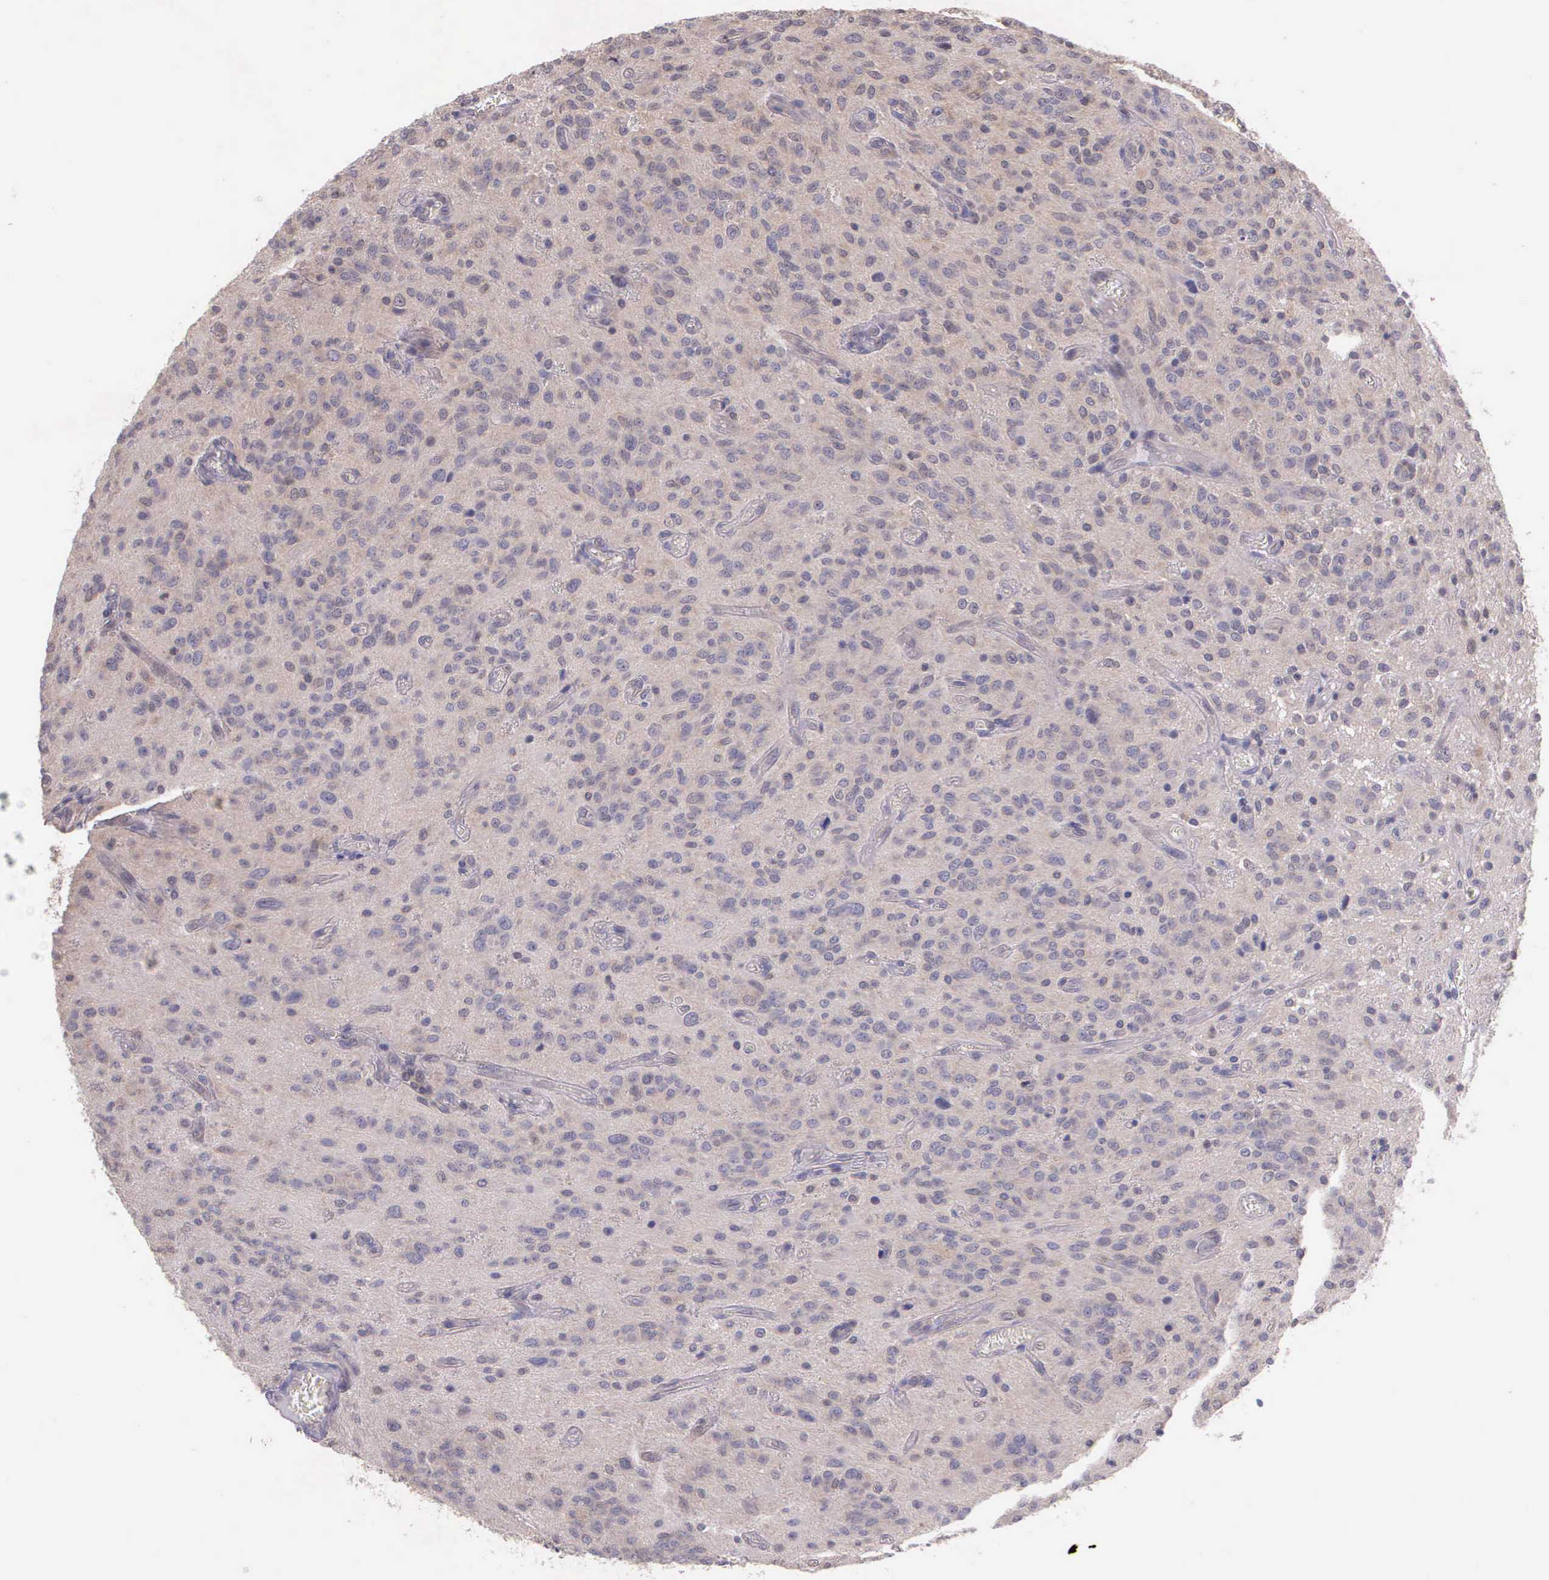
{"staining": {"intensity": "negative", "quantity": "none", "location": "none"}, "tissue": "glioma", "cell_type": "Tumor cells", "image_type": "cancer", "snomed": [{"axis": "morphology", "description": "Glioma, malignant, Low grade"}, {"axis": "topography", "description": "Brain"}], "caption": "Human malignant glioma (low-grade) stained for a protein using immunohistochemistry (IHC) reveals no expression in tumor cells.", "gene": "IGBP1", "patient": {"sex": "female", "age": 15}}